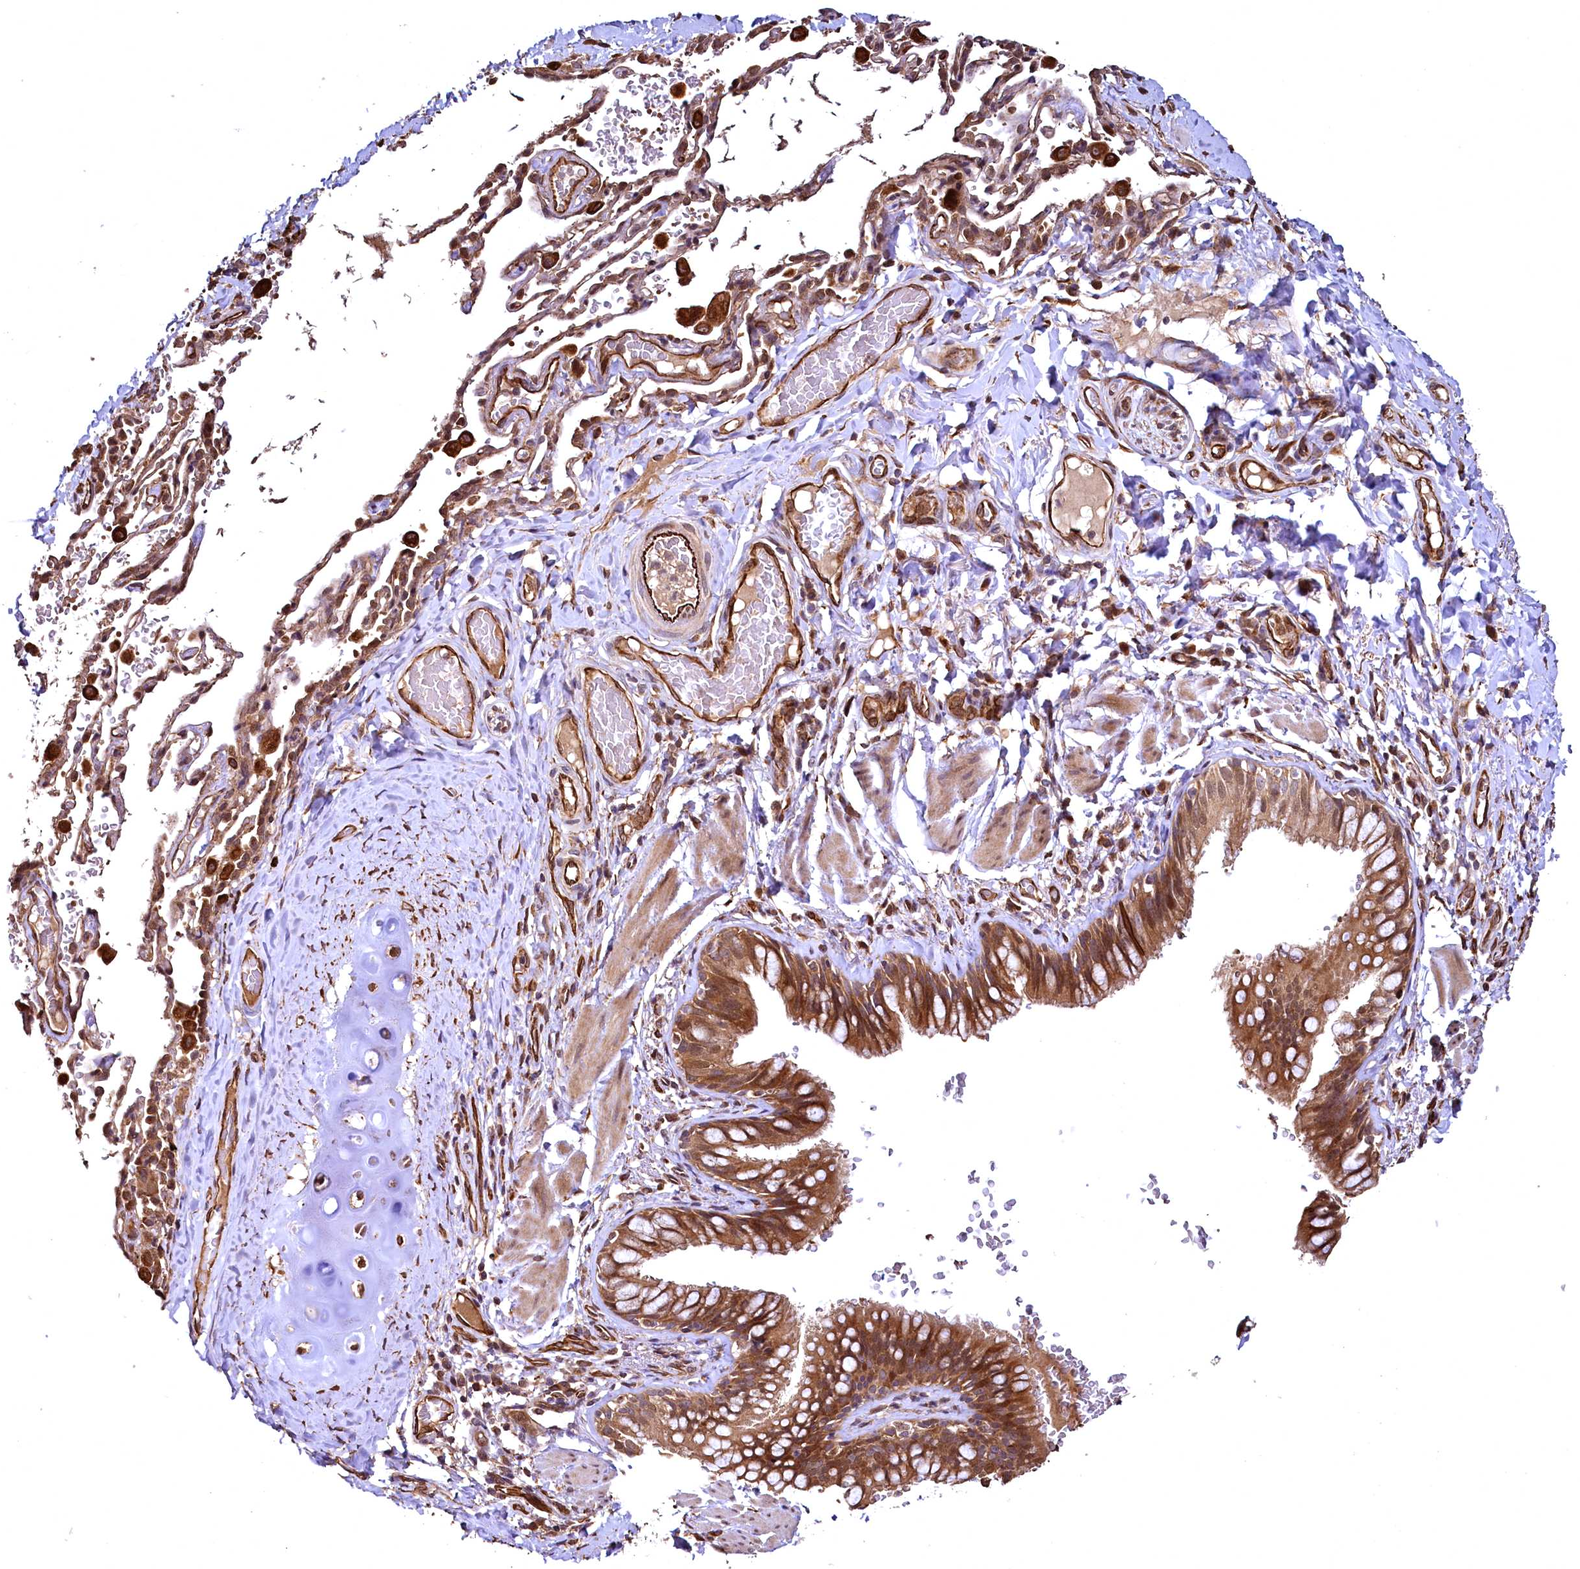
{"staining": {"intensity": "strong", "quantity": ">75%", "location": "cytoplasmic/membranous"}, "tissue": "bronchus", "cell_type": "Respiratory epithelial cells", "image_type": "normal", "snomed": [{"axis": "morphology", "description": "Normal tissue, NOS"}, {"axis": "topography", "description": "Cartilage tissue"}, {"axis": "topography", "description": "Bronchus"}], "caption": "This photomicrograph displays normal bronchus stained with immunohistochemistry (IHC) to label a protein in brown. The cytoplasmic/membranous of respiratory epithelial cells show strong positivity for the protein. Nuclei are counter-stained blue.", "gene": "TBCEL", "patient": {"sex": "female", "age": 36}}